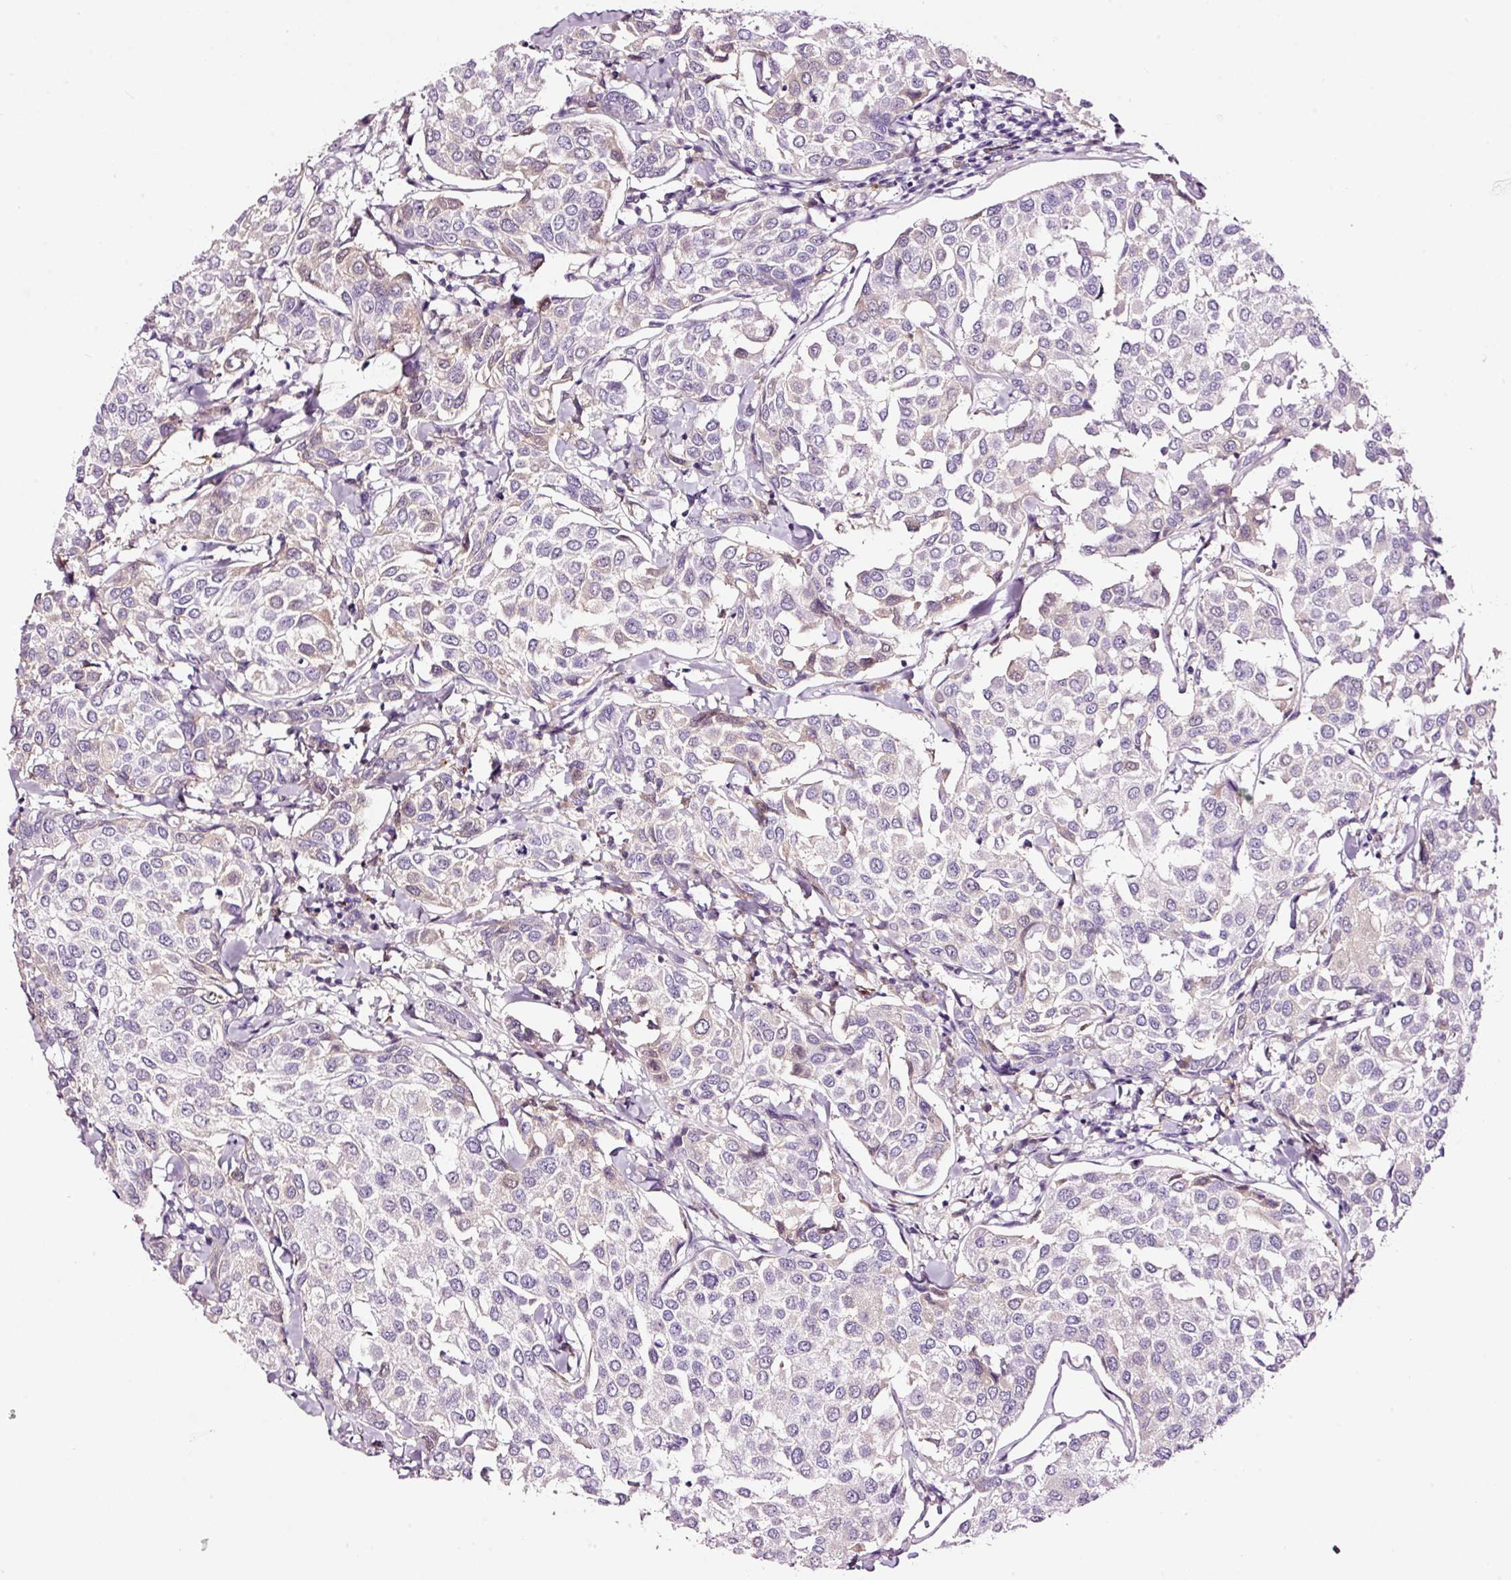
{"staining": {"intensity": "negative", "quantity": "none", "location": "none"}, "tissue": "breast cancer", "cell_type": "Tumor cells", "image_type": "cancer", "snomed": [{"axis": "morphology", "description": "Duct carcinoma"}, {"axis": "topography", "description": "Breast"}], "caption": "DAB (3,3'-diaminobenzidine) immunohistochemical staining of human breast cancer exhibits no significant positivity in tumor cells. (Immunohistochemistry (ihc), brightfield microscopy, high magnification).", "gene": "LAMP3", "patient": {"sex": "female", "age": 55}}